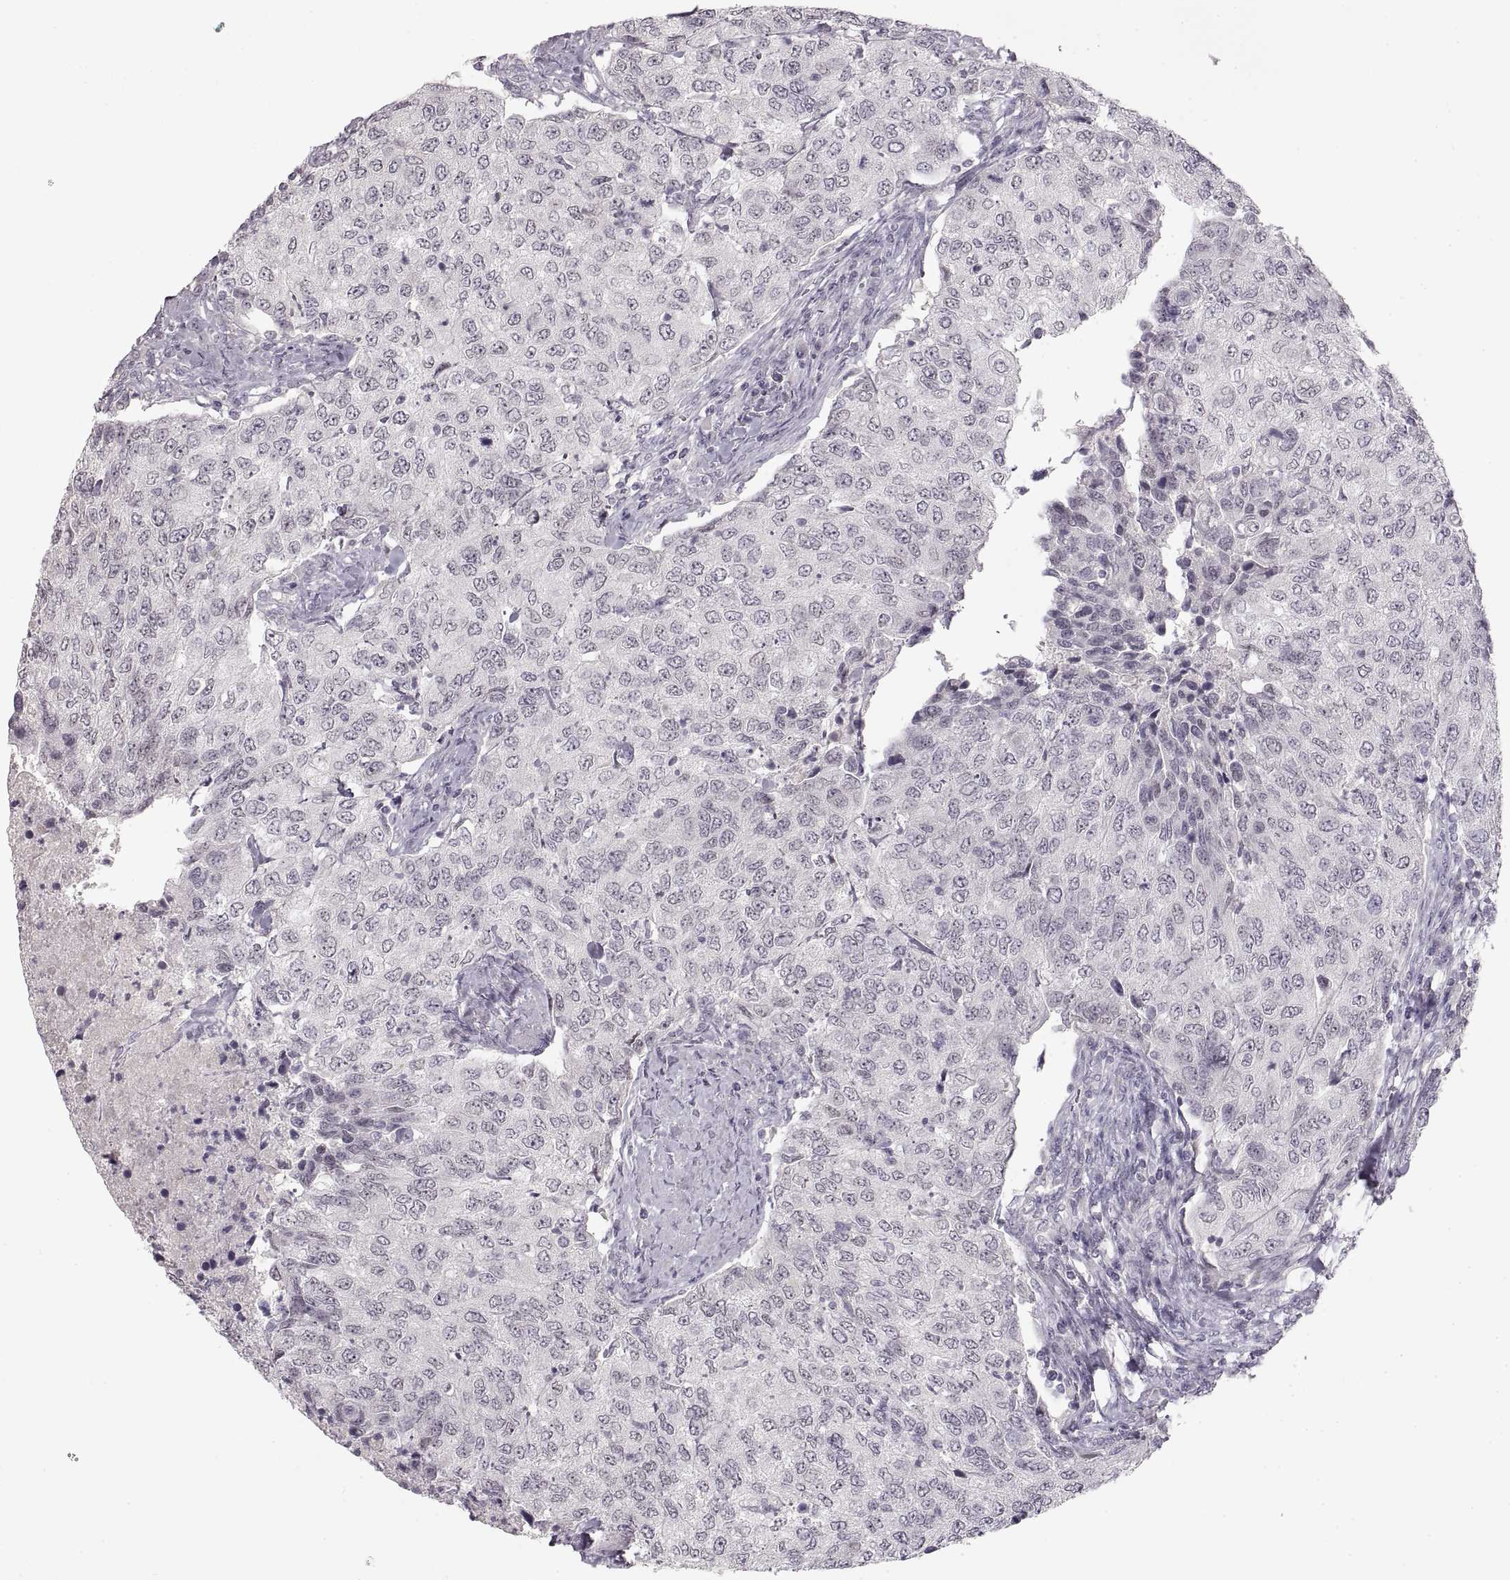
{"staining": {"intensity": "negative", "quantity": "none", "location": "none"}, "tissue": "urothelial cancer", "cell_type": "Tumor cells", "image_type": "cancer", "snomed": [{"axis": "morphology", "description": "Urothelial carcinoma, High grade"}, {"axis": "topography", "description": "Urinary bladder"}], "caption": "Photomicrograph shows no significant protein positivity in tumor cells of high-grade urothelial carcinoma. The staining is performed using DAB (3,3'-diaminobenzidine) brown chromogen with nuclei counter-stained in using hematoxylin.", "gene": "PCSK2", "patient": {"sex": "female", "age": 78}}